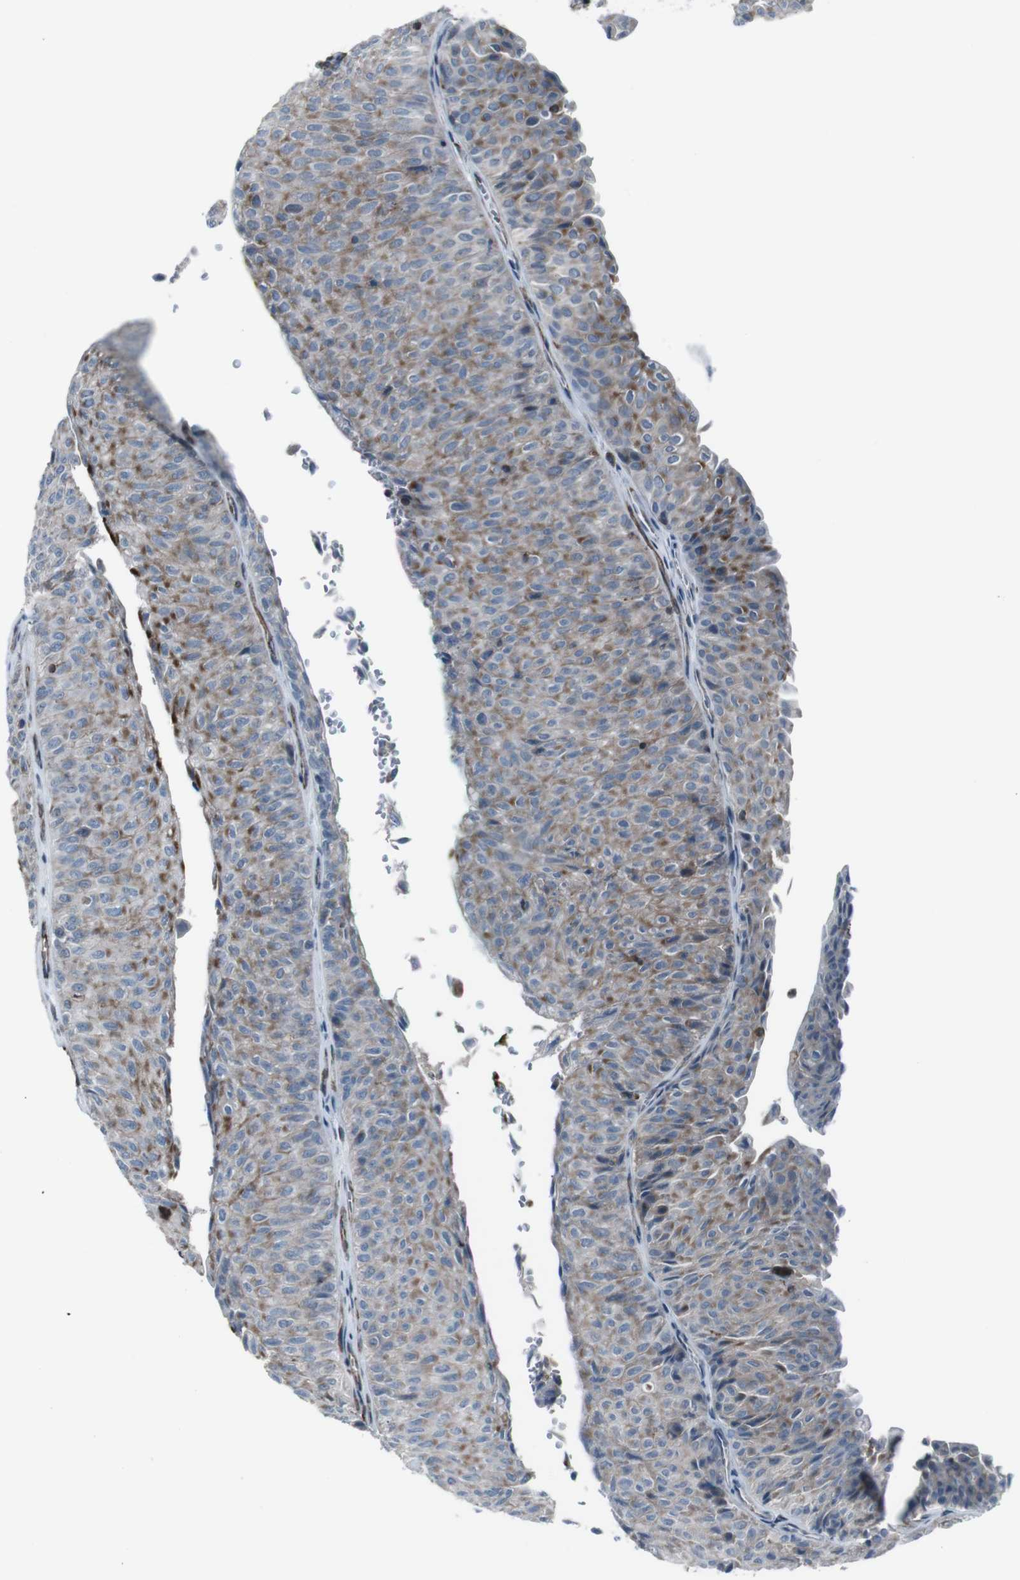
{"staining": {"intensity": "moderate", "quantity": ">75%", "location": "cytoplasmic/membranous"}, "tissue": "urothelial cancer", "cell_type": "Tumor cells", "image_type": "cancer", "snomed": [{"axis": "morphology", "description": "Urothelial carcinoma, Low grade"}, {"axis": "topography", "description": "Urinary bladder"}], "caption": "Urothelial cancer tissue displays moderate cytoplasmic/membranous positivity in about >75% of tumor cells (DAB (3,3'-diaminobenzidine) IHC with brightfield microscopy, high magnification).", "gene": "TMEM141", "patient": {"sex": "male", "age": 78}}